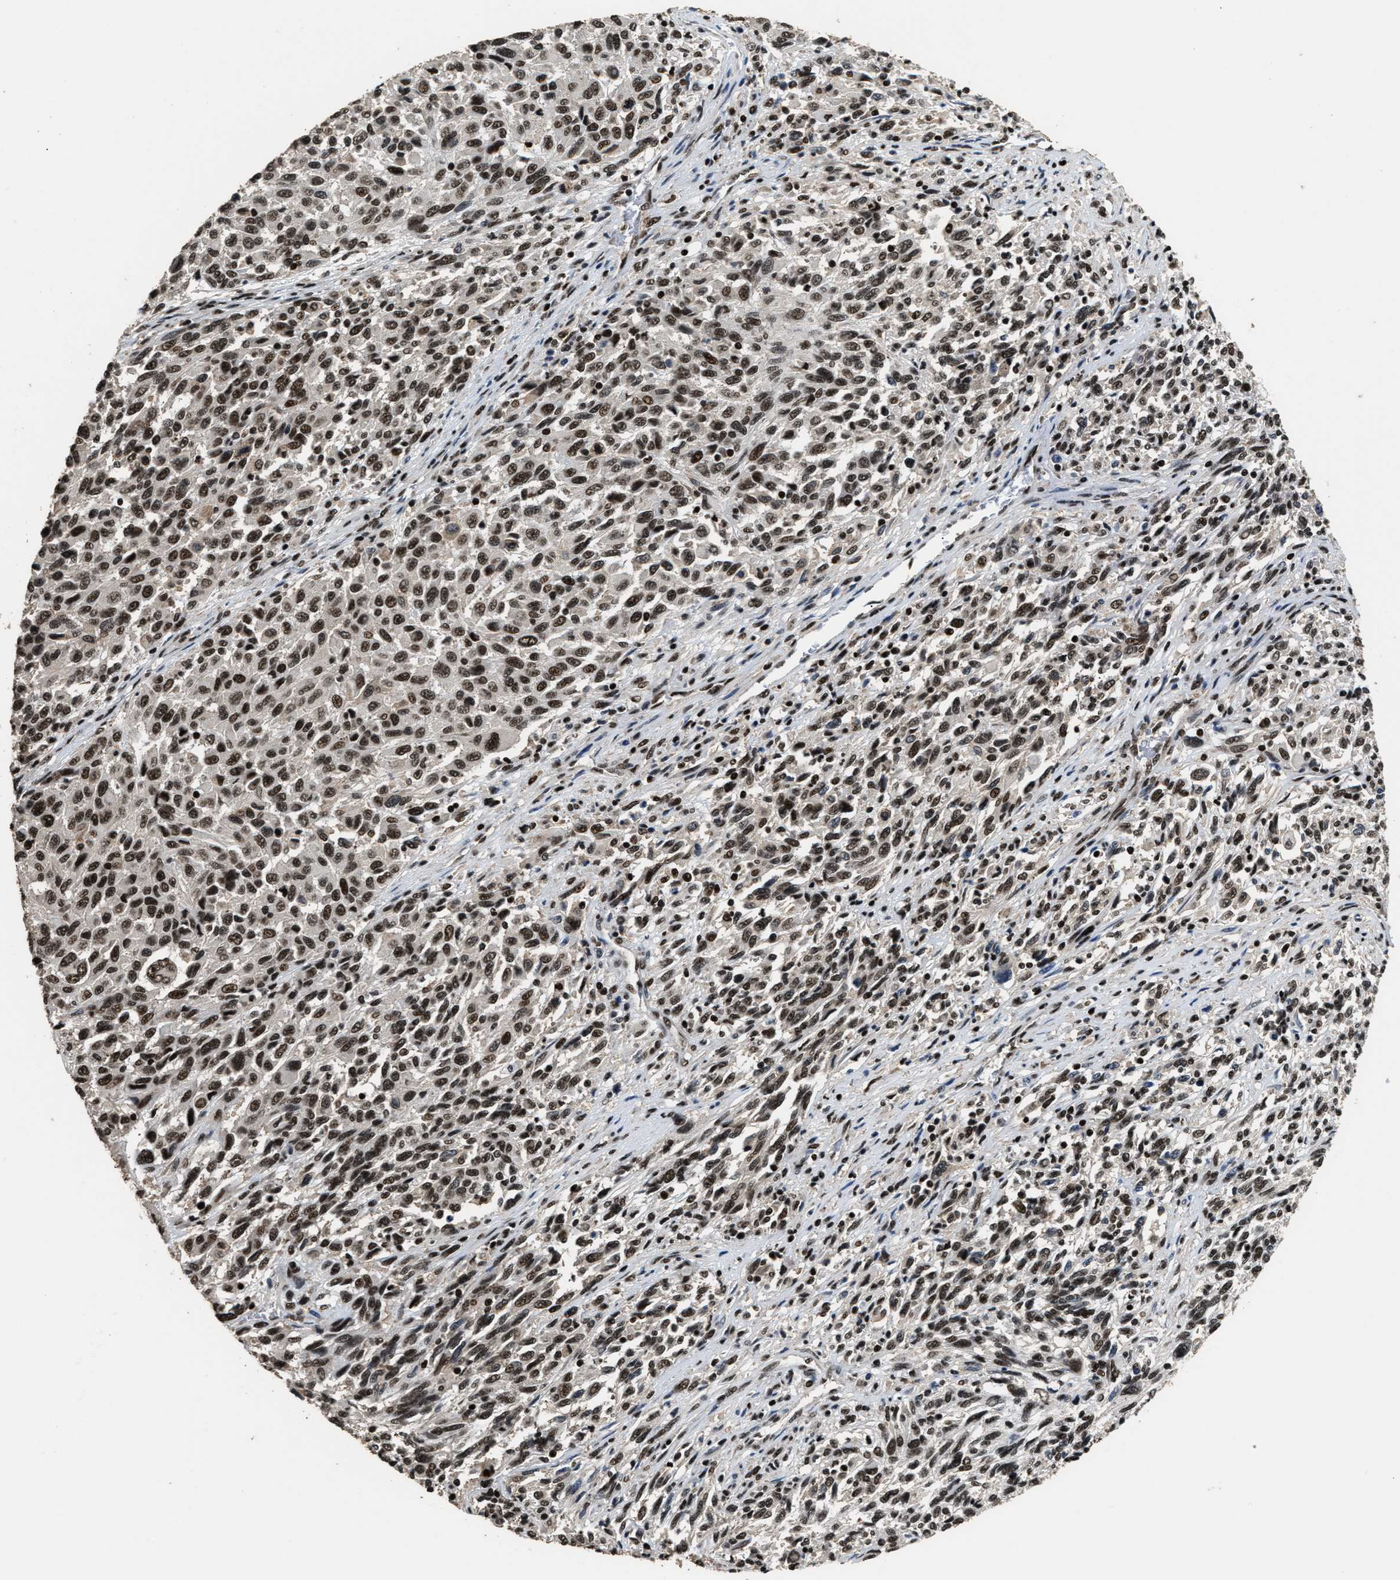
{"staining": {"intensity": "moderate", "quantity": ">75%", "location": "nuclear"}, "tissue": "melanoma", "cell_type": "Tumor cells", "image_type": "cancer", "snomed": [{"axis": "morphology", "description": "Malignant melanoma, Metastatic site"}, {"axis": "topography", "description": "Lymph node"}], "caption": "A high-resolution photomicrograph shows IHC staining of malignant melanoma (metastatic site), which reveals moderate nuclear staining in about >75% of tumor cells. (IHC, brightfield microscopy, high magnification).", "gene": "RAD21", "patient": {"sex": "male", "age": 61}}